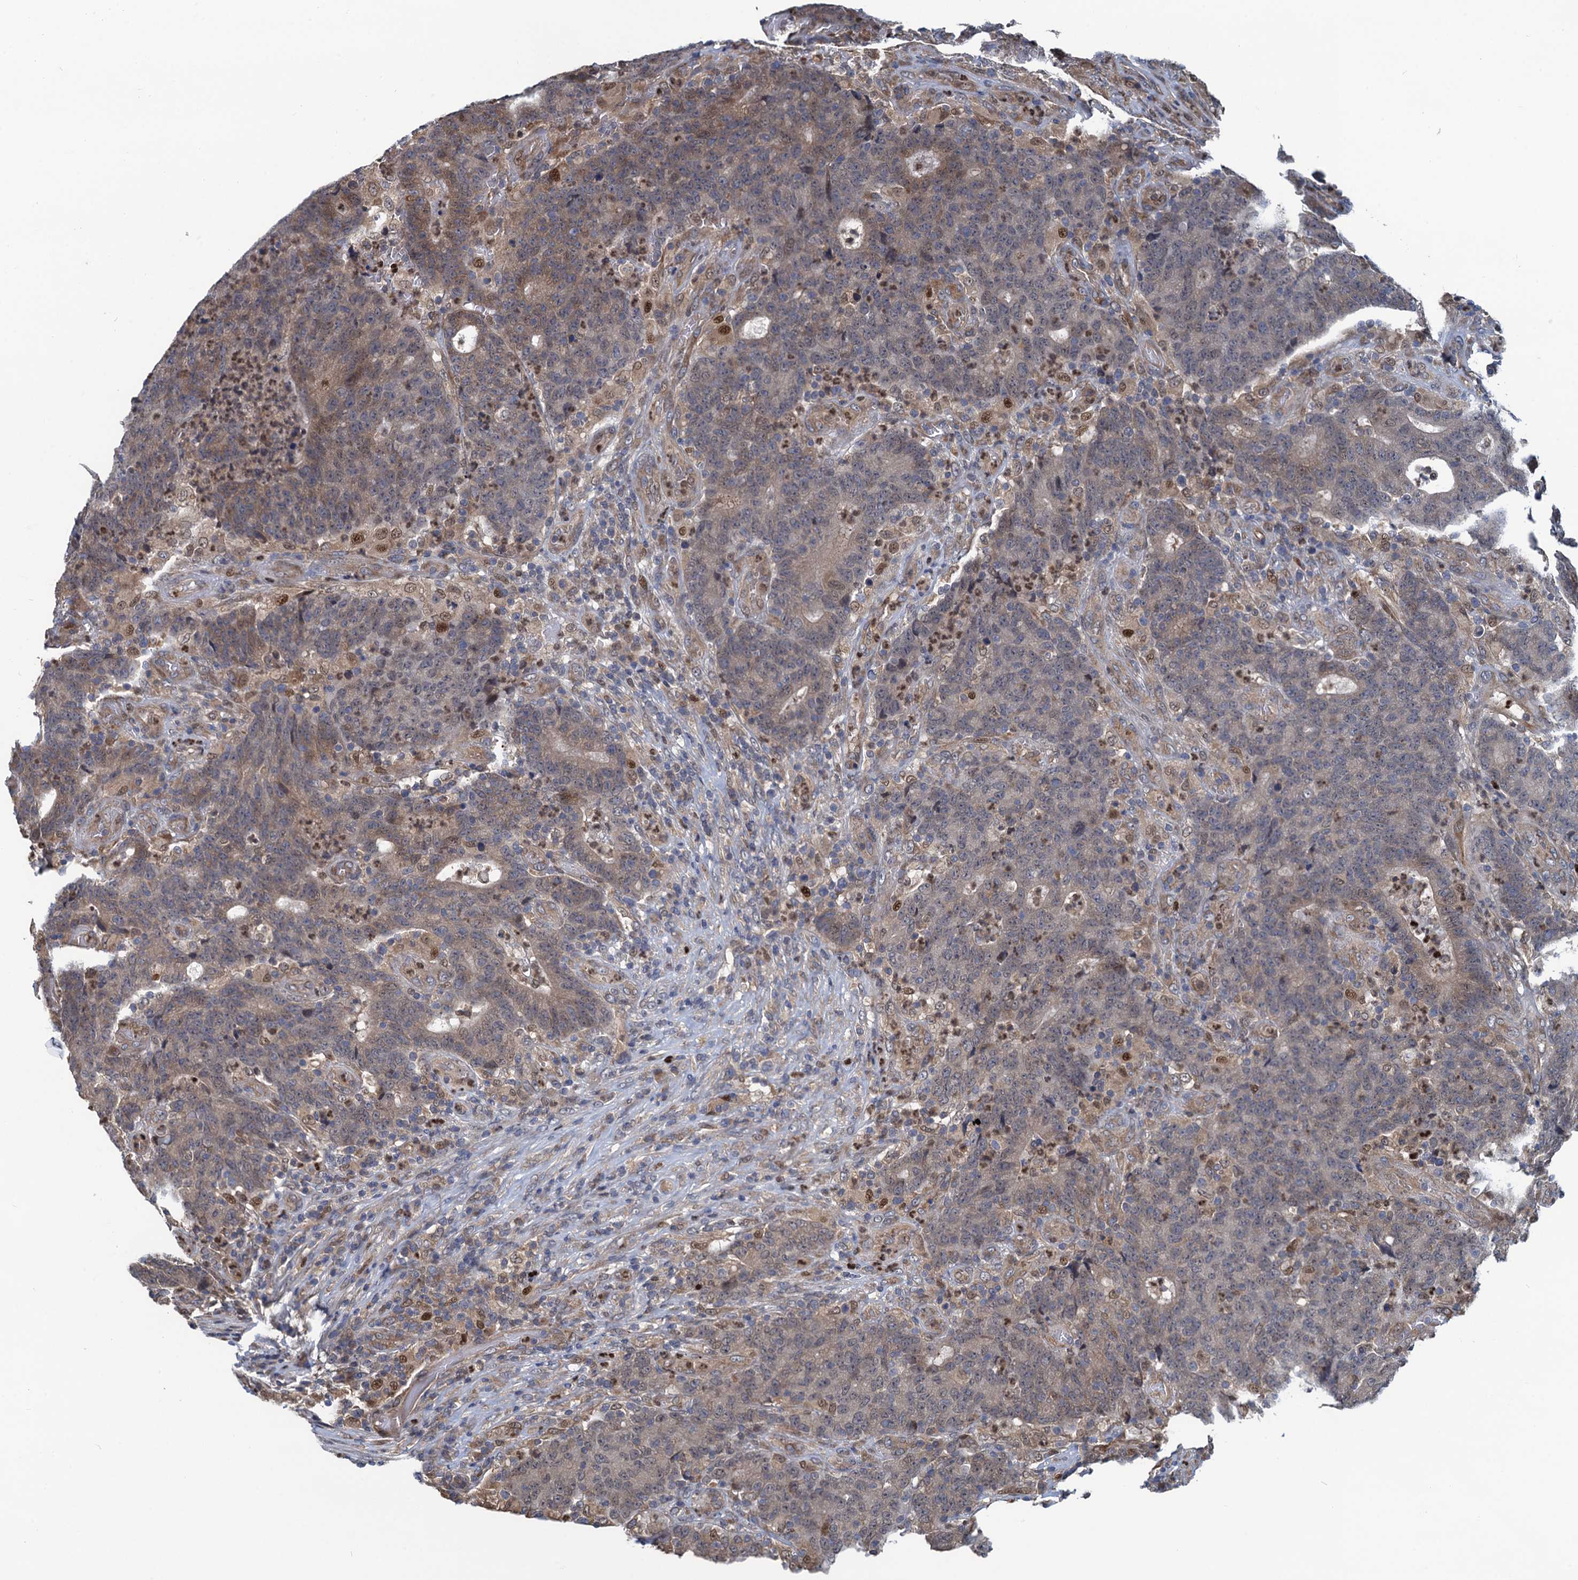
{"staining": {"intensity": "moderate", "quantity": "<25%", "location": "cytoplasmic/membranous,nuclear"}, "tissue": "colorectal cancer", "cell_type": "Tumor cells", "image_type": "cancer", "snomed": [{"axis": "morphology", "description": "Adenocarcinoma, NOS"}, {"axis": "topography", "description": "Colon"}], "caption": "This photomicrograph exhibits colorectal cancer stained with immunohistochemistry to label a protein in brown. The cytoplasmic/membranous and nuclear of tumor cells show moderate positivity for the protein. Nuclei are counter-stained blue.", "gene": "RNF125", "patient": {"sex": "female", "age": 75}}